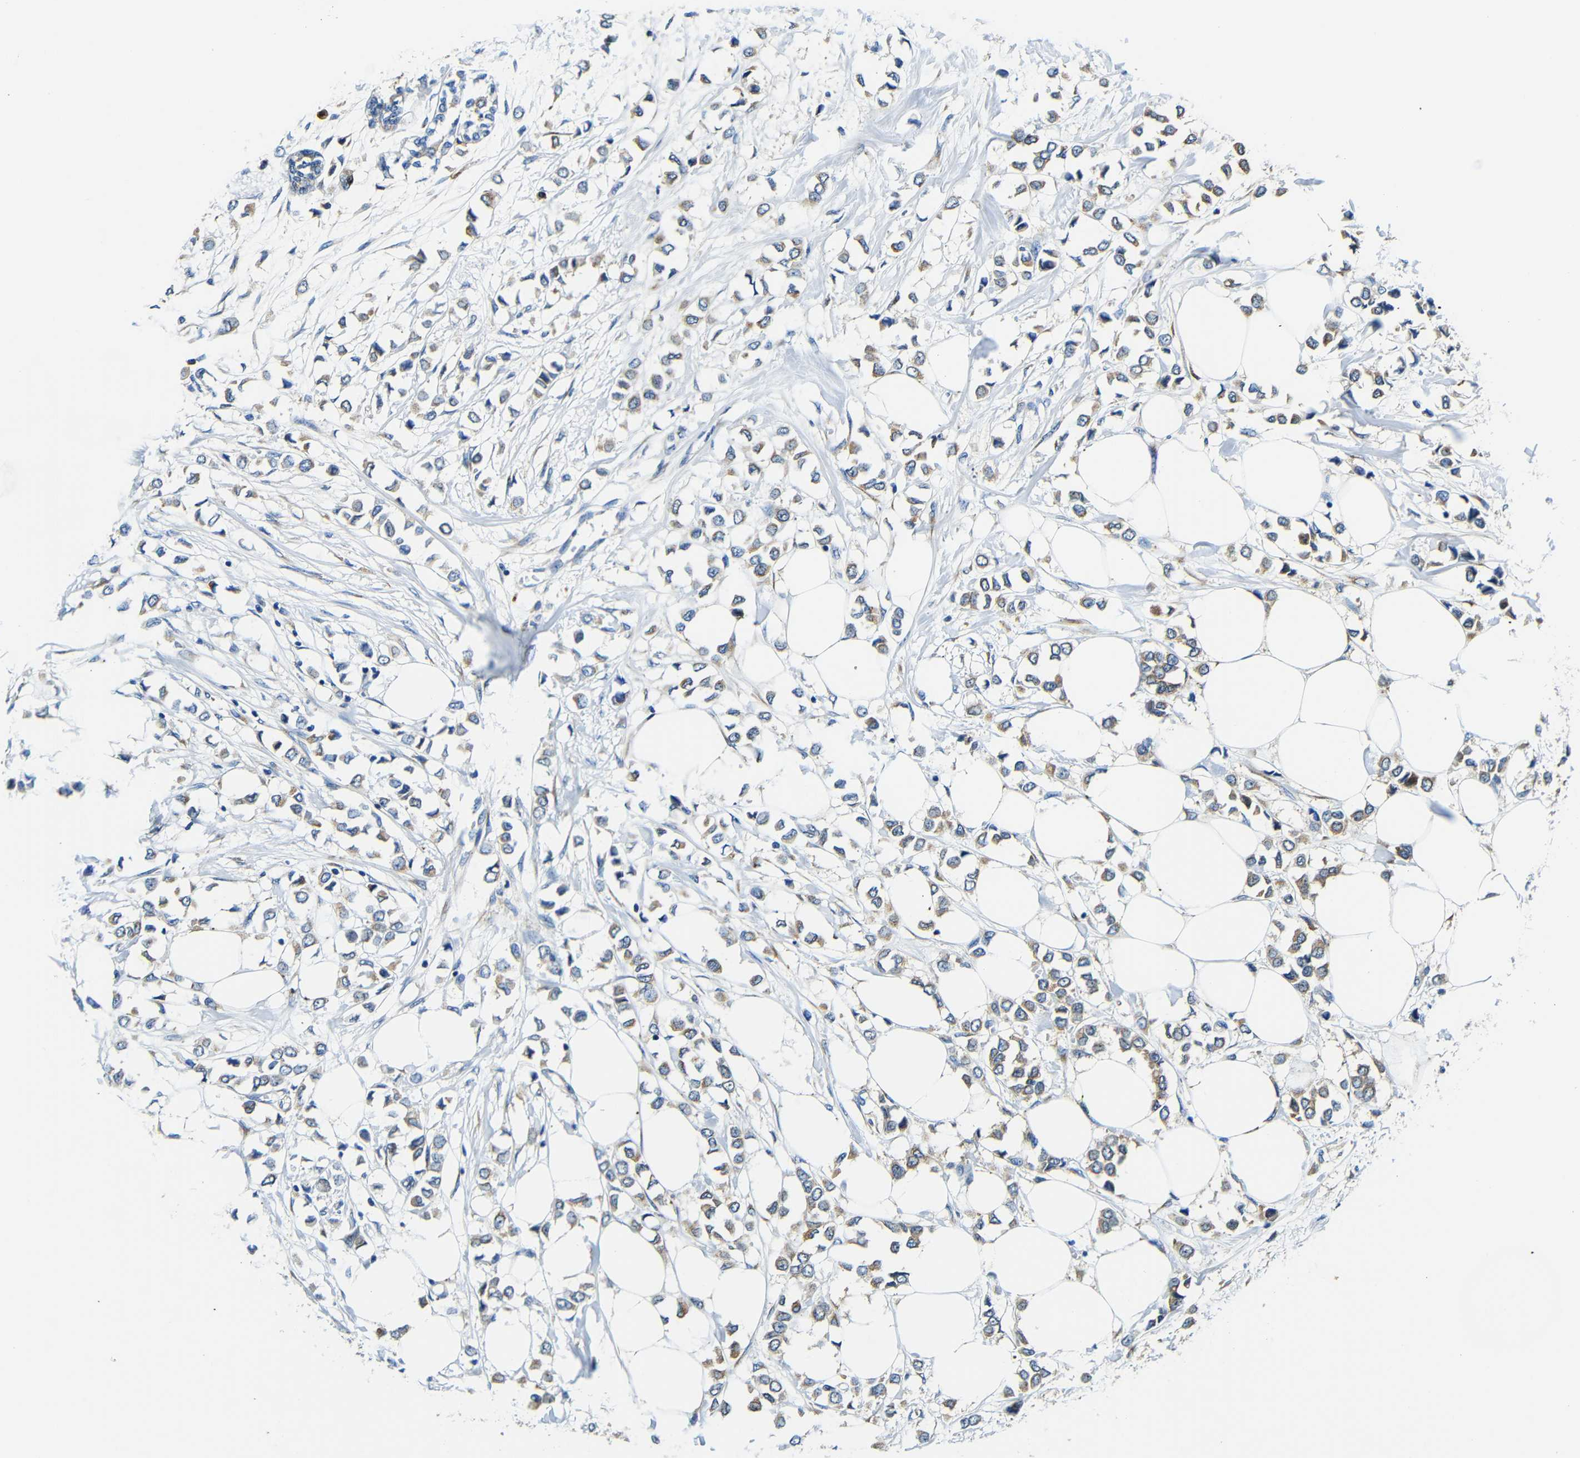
{"staining": {"intensity": "weak", "quantity": "25%-75%", "location": "cytoplasmic/membranous"}, "tissue": "breast cancer", "cell_type": "Tumor cells", "image_type": "cancer", "snomed": [{"axis": "morphology", "description": "Lobular carcinoma"}, {"axis": "topography", "description": "Breast"}], "caption": "Immunohistochemical staining of breast lobular carcinoma exhibits weak cytoplasmic/membranous protein positivity in about 25%-75% of tumor cells.", "gene": "USO1", "patient": {"sex": "female", "age": 51}}